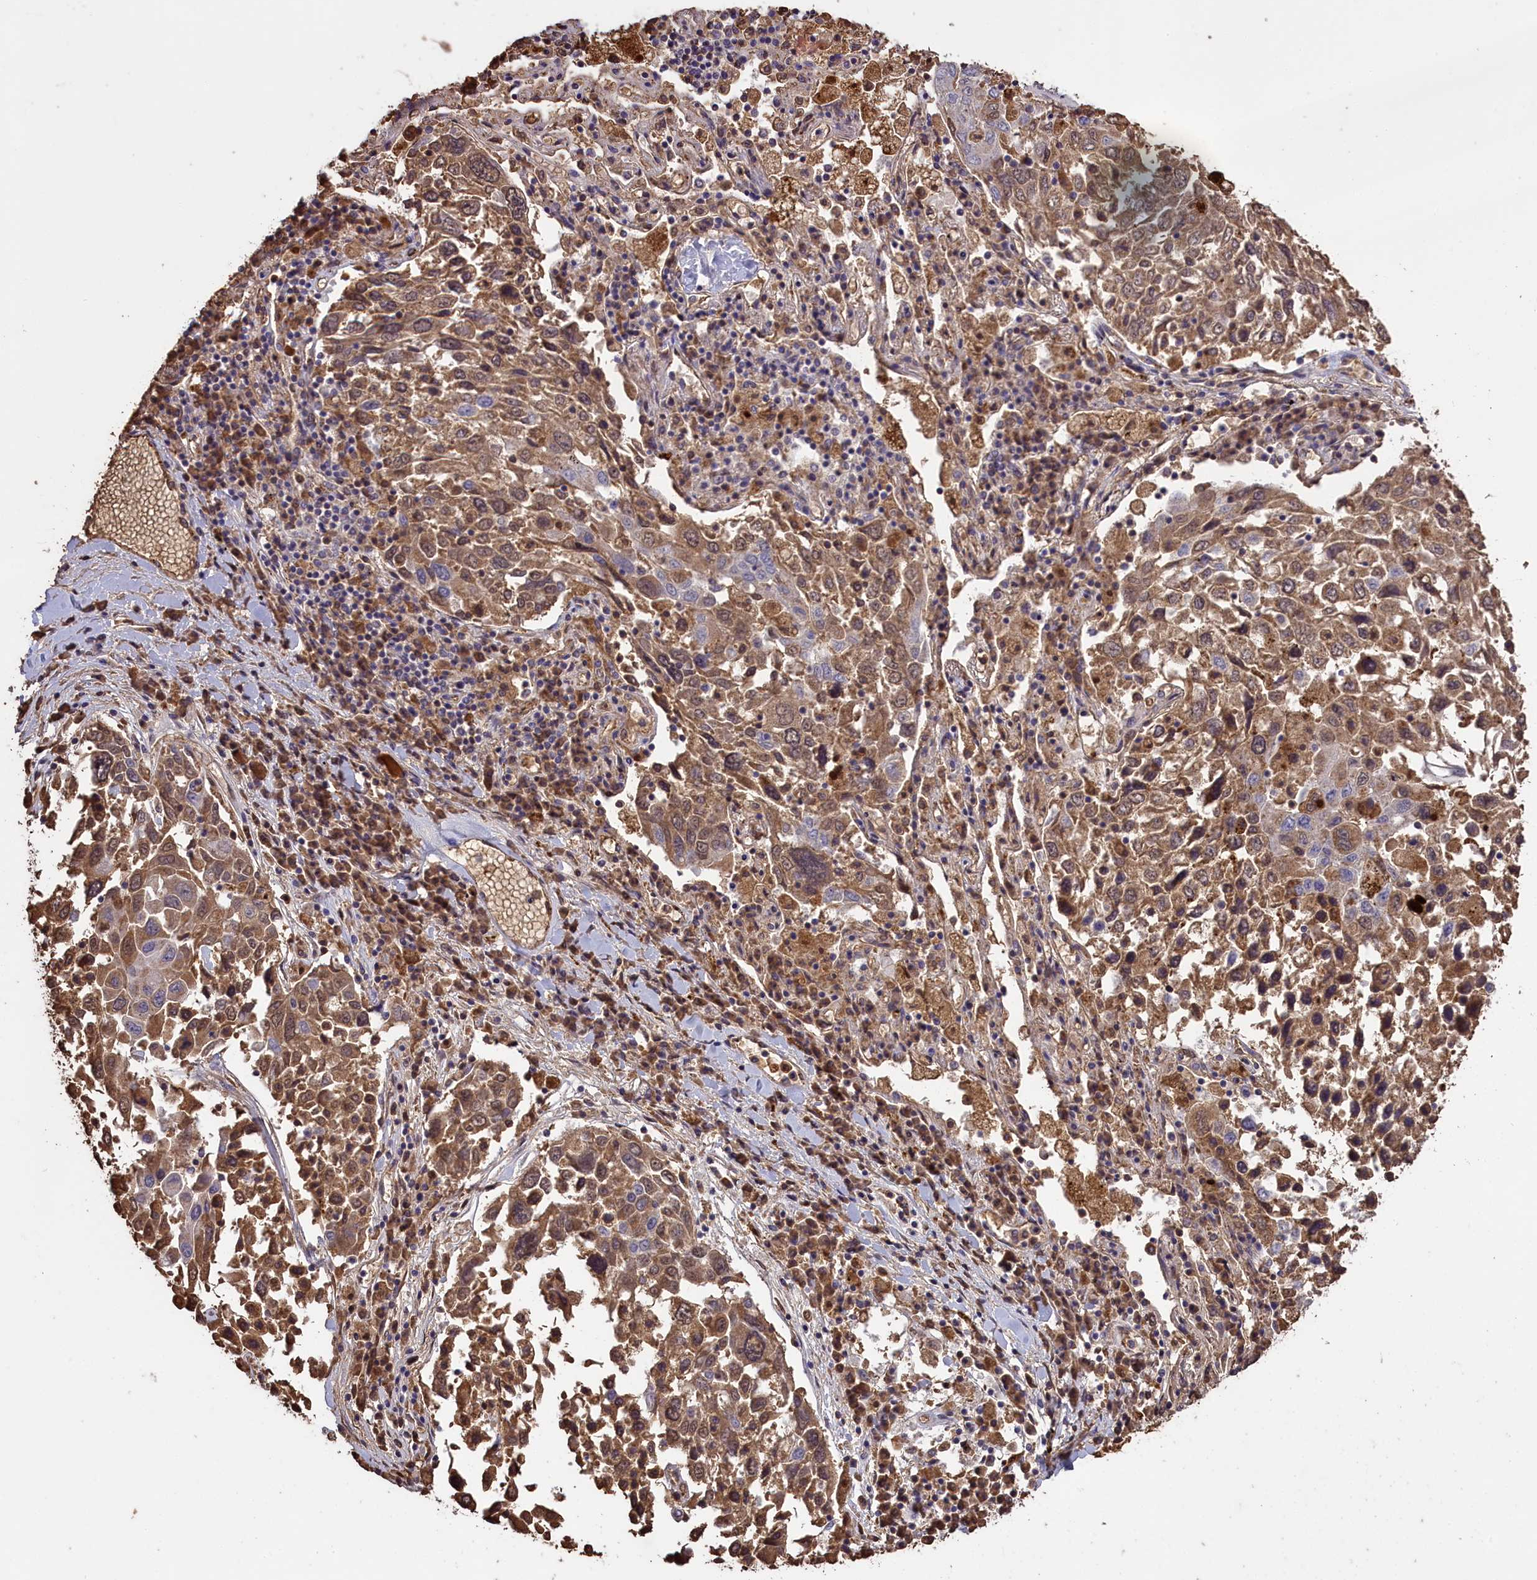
{"staining": {"intensity": "moderate", "quantity": ">75%", "location": "cytoplasmic/membranous"}, "tissue": "lung cancer", "cell_type": "Tumor cells", "image_type": "cancer", "snomed": [{"axis": "morphology", "description": "Squamous cell carcinoma, NOS"}, {"axis": "topography", "description": "Lung"}], "caption": "High-power microscopy captured an immunohistochemistry image of lung squamous cell carcinoma, revealing moderate cytoplasmic/membranous expression in about >75% of tumor cells.", "gene": "CLRN2", "patient": {"sex": "male", "age": 65}}